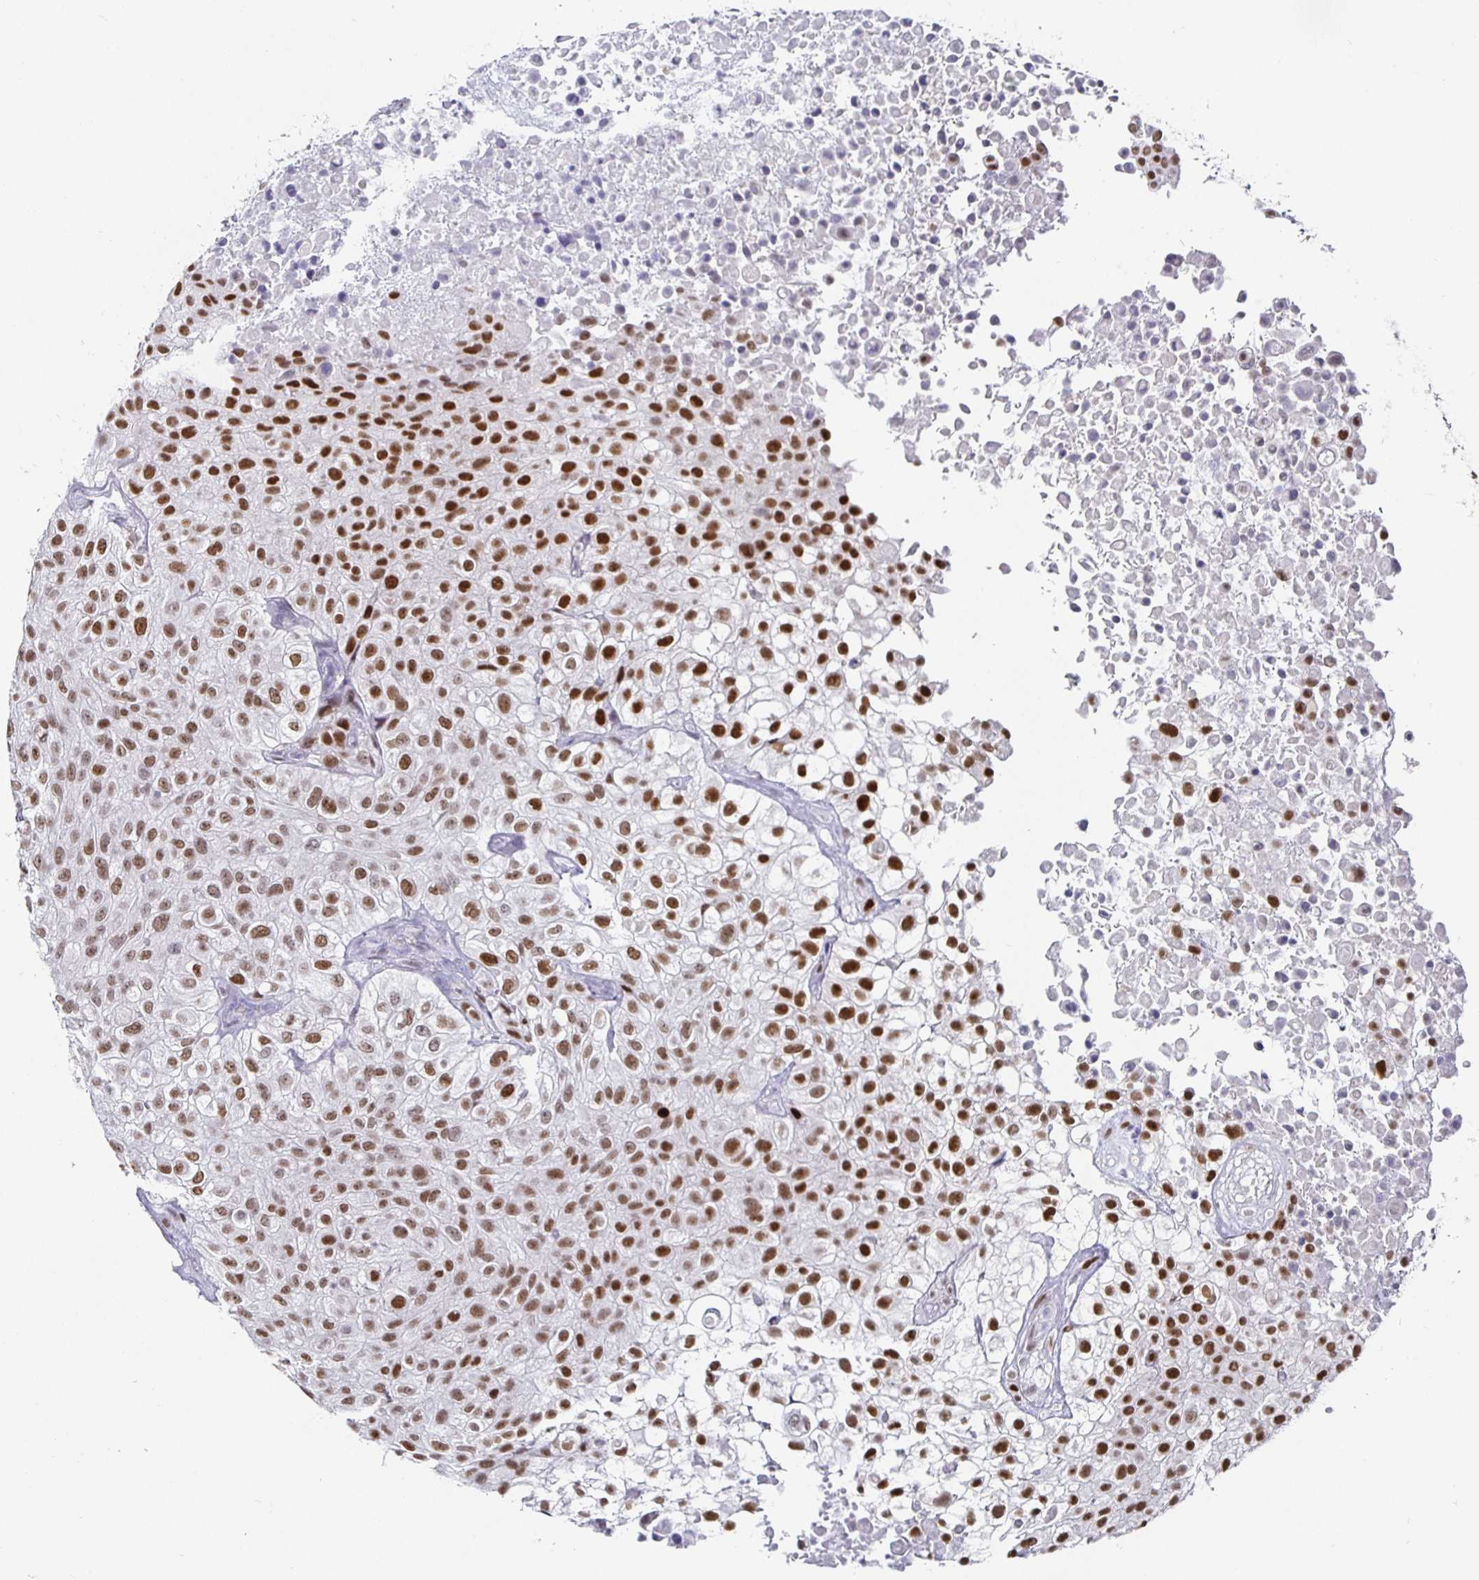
{"staining": {"intensity": "strong", "quantity": "25%-75%", "location": "nuclear"}, "tissue": "urothelial cancer", "cell_type": "Tumor cells", "image_type": "cancer", "snomed": [{"axis": "morphology", "description": "Urothelial carcinoma, High grade"}, {"axis": "topography", "description": "Urinary bladder"}], "caption": "This micrograph shows IHC staining of urothelial carcinoma (high-grade), with high strong nuclear positivity in about 25%-75% of tumor cells.", "gene": "RUNX2", "patient": {"sex": "male", "age": 56}}